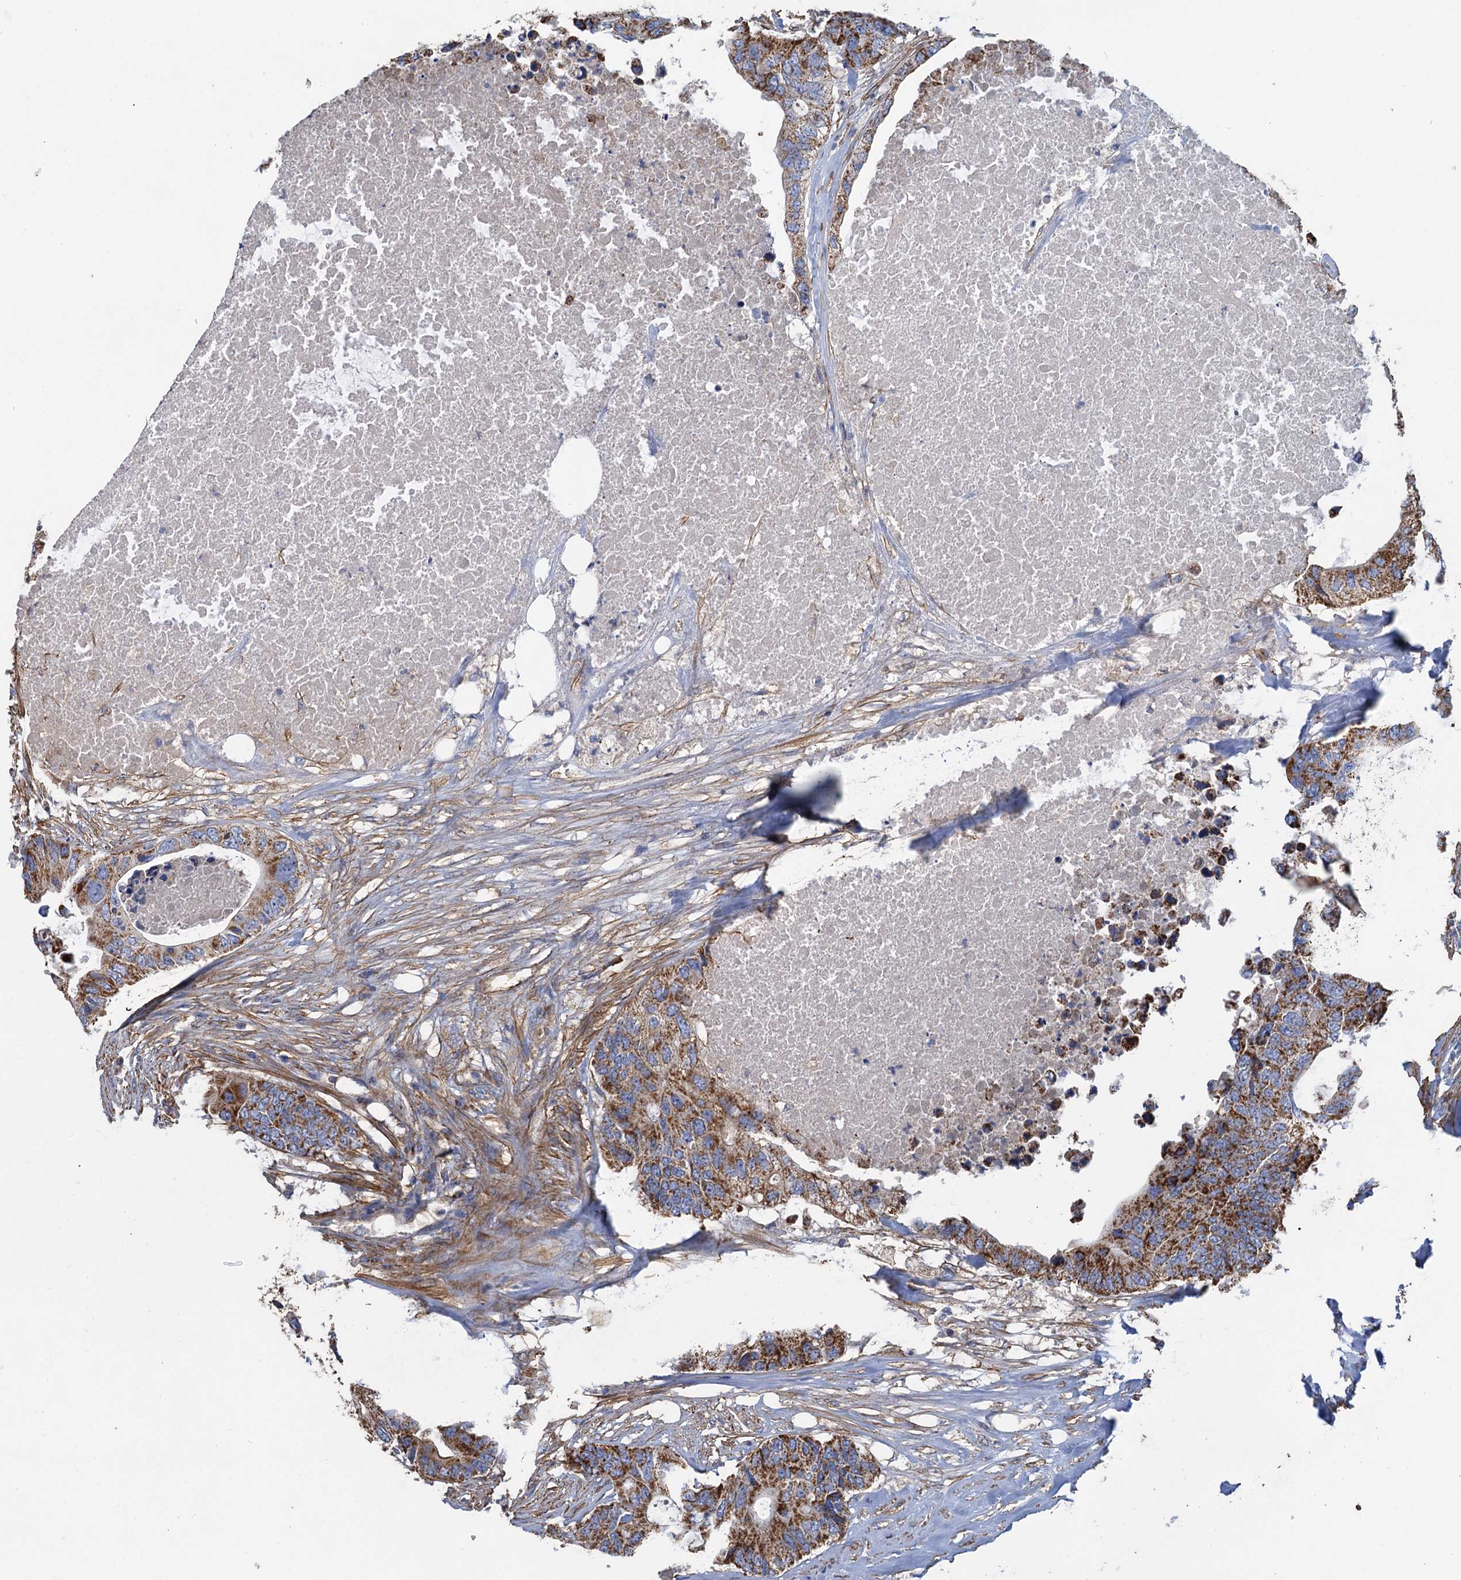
{"staining": {"intensity": "strong", "quantity": "25%-75%", "location": "cytoplasmic/membranous"}, "tissue": "colorectal cancer", "cell_type": "Tumor cells", "image_type": "cancer", "snomed": [{"axis": "morphology", "description": "Adenocarcinoma, NOS"}, {"axis": "topography", "description": "Colon"}], "caption": "The image exhibits immunohistochemical staining of colorectal cancer (adenocarcinoma). There is strong cytoplasmic/membranous staining is identified in approximately 25%-75% of tumor cells.", "gene": "GCSH", "patient": {"sex": "male", "age": 71}}